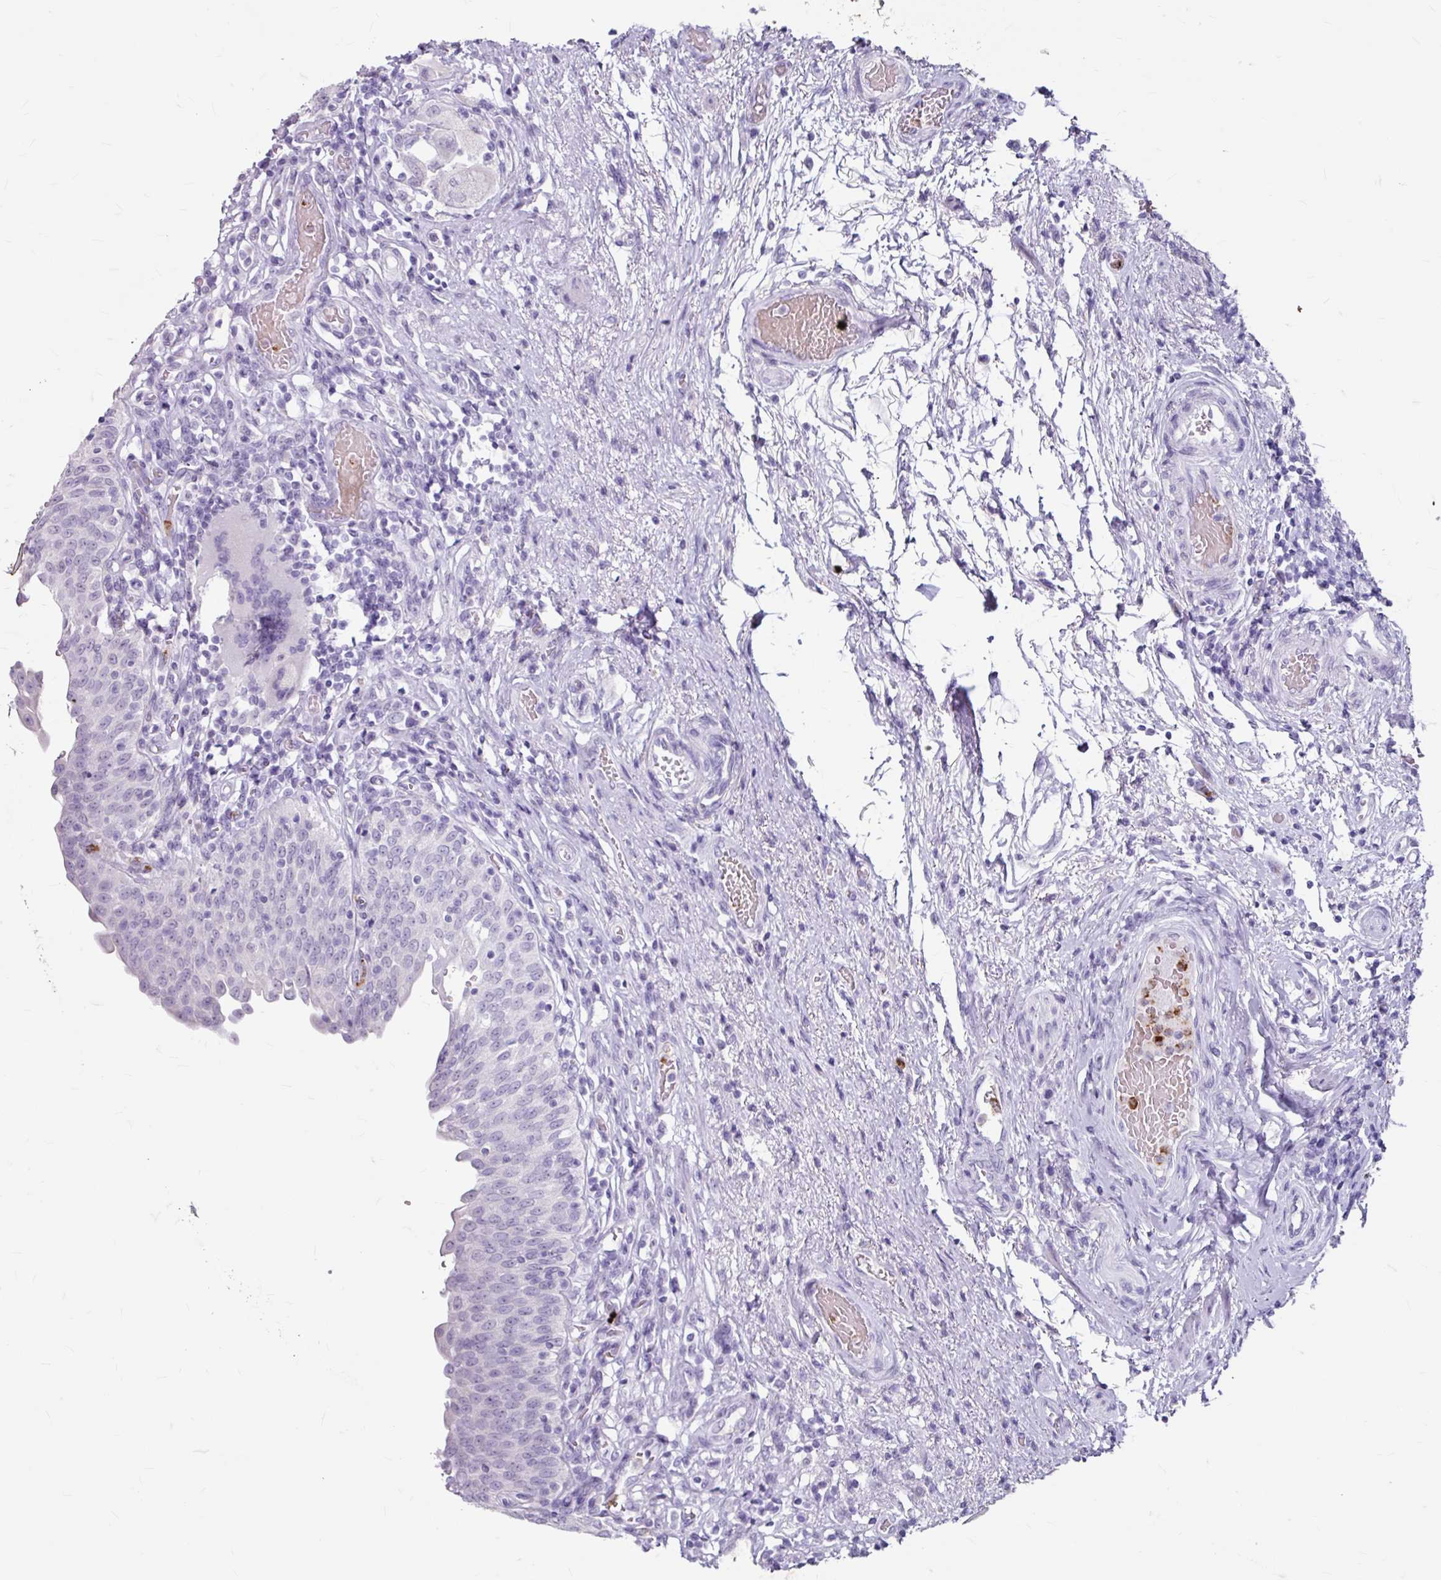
{"staining": {"intensity": "negative", "quantity": "none", "location": "none"}, "tissue": "urinary bladder", "cell_type": "Urothelial cells", "image_type": "normal", "snomed": [{"axis": "morphology", "description": "Normal tissue, NOS"}, {"axis": "topography", "description": "Urinary bladder"}], "caption": "DAB (3,3'-diaminobenzidine) immunohistochemical staining of benign urinary bladder exhibits no significant staining in urothelial cells.", "gene": "ANKRD1", "patient": {"sex": "male", "age": 71}}